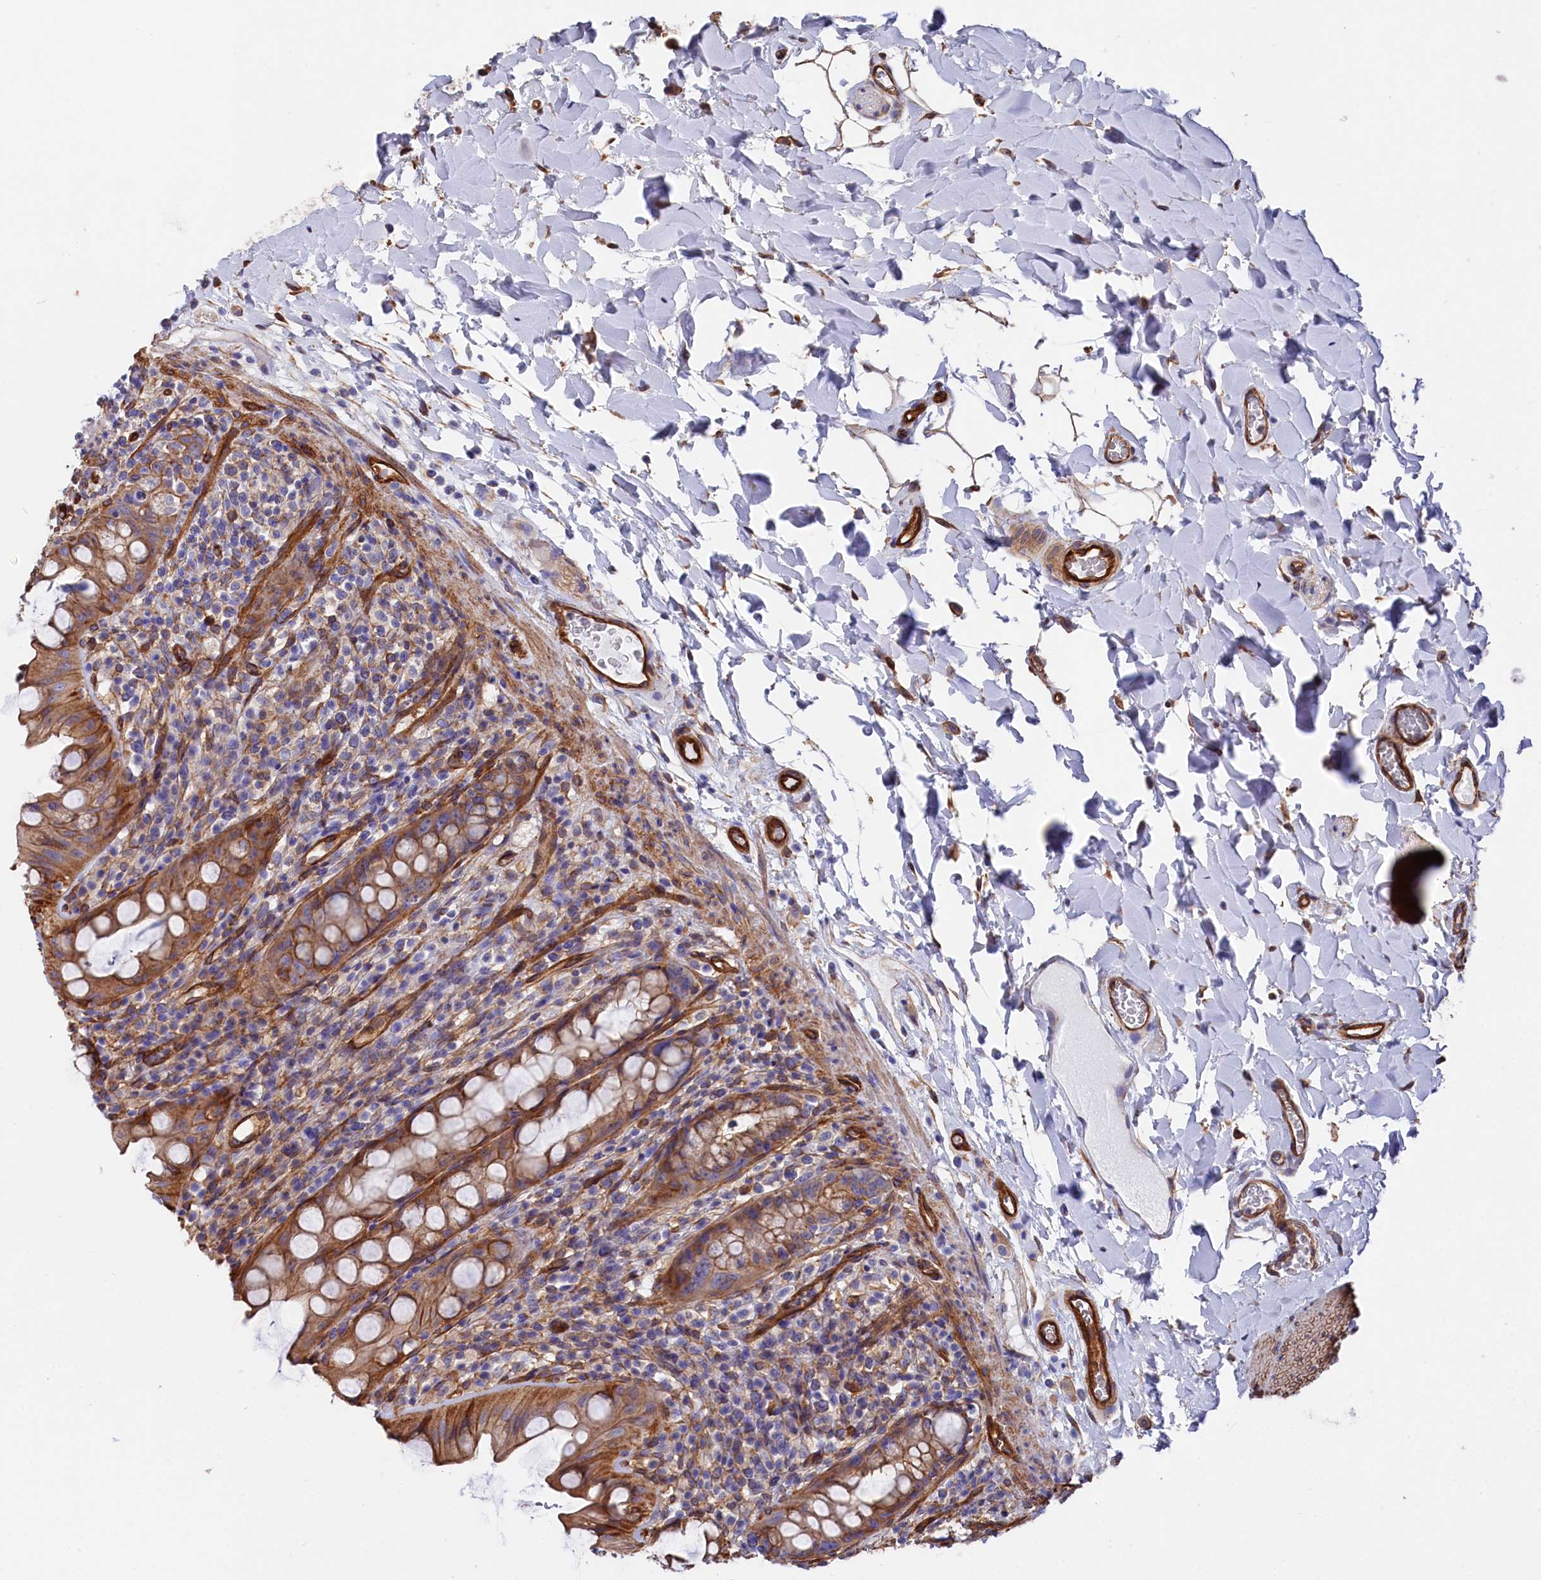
{"staining": {"intensity": "strong", "quantity": ">75%", "location": "cytoplasmic/membranous"}, "tissue": "rectum", "cell_type": "Glandular cells", "image_type": "normal", "snomed": [{"axis": "morphology", "description": "Normal tissue, NOS"}, {"axis": "topography", "description": "Rectum"}], "caption": "Immunohistochemical staining of benign human rectum reveals >75% levels of strong cytoplasmic/membranous protein expression in about >75% of glandular cells.", "gene": "TNKS1BP1", "patient": {"sex": "female", "age": 57}}